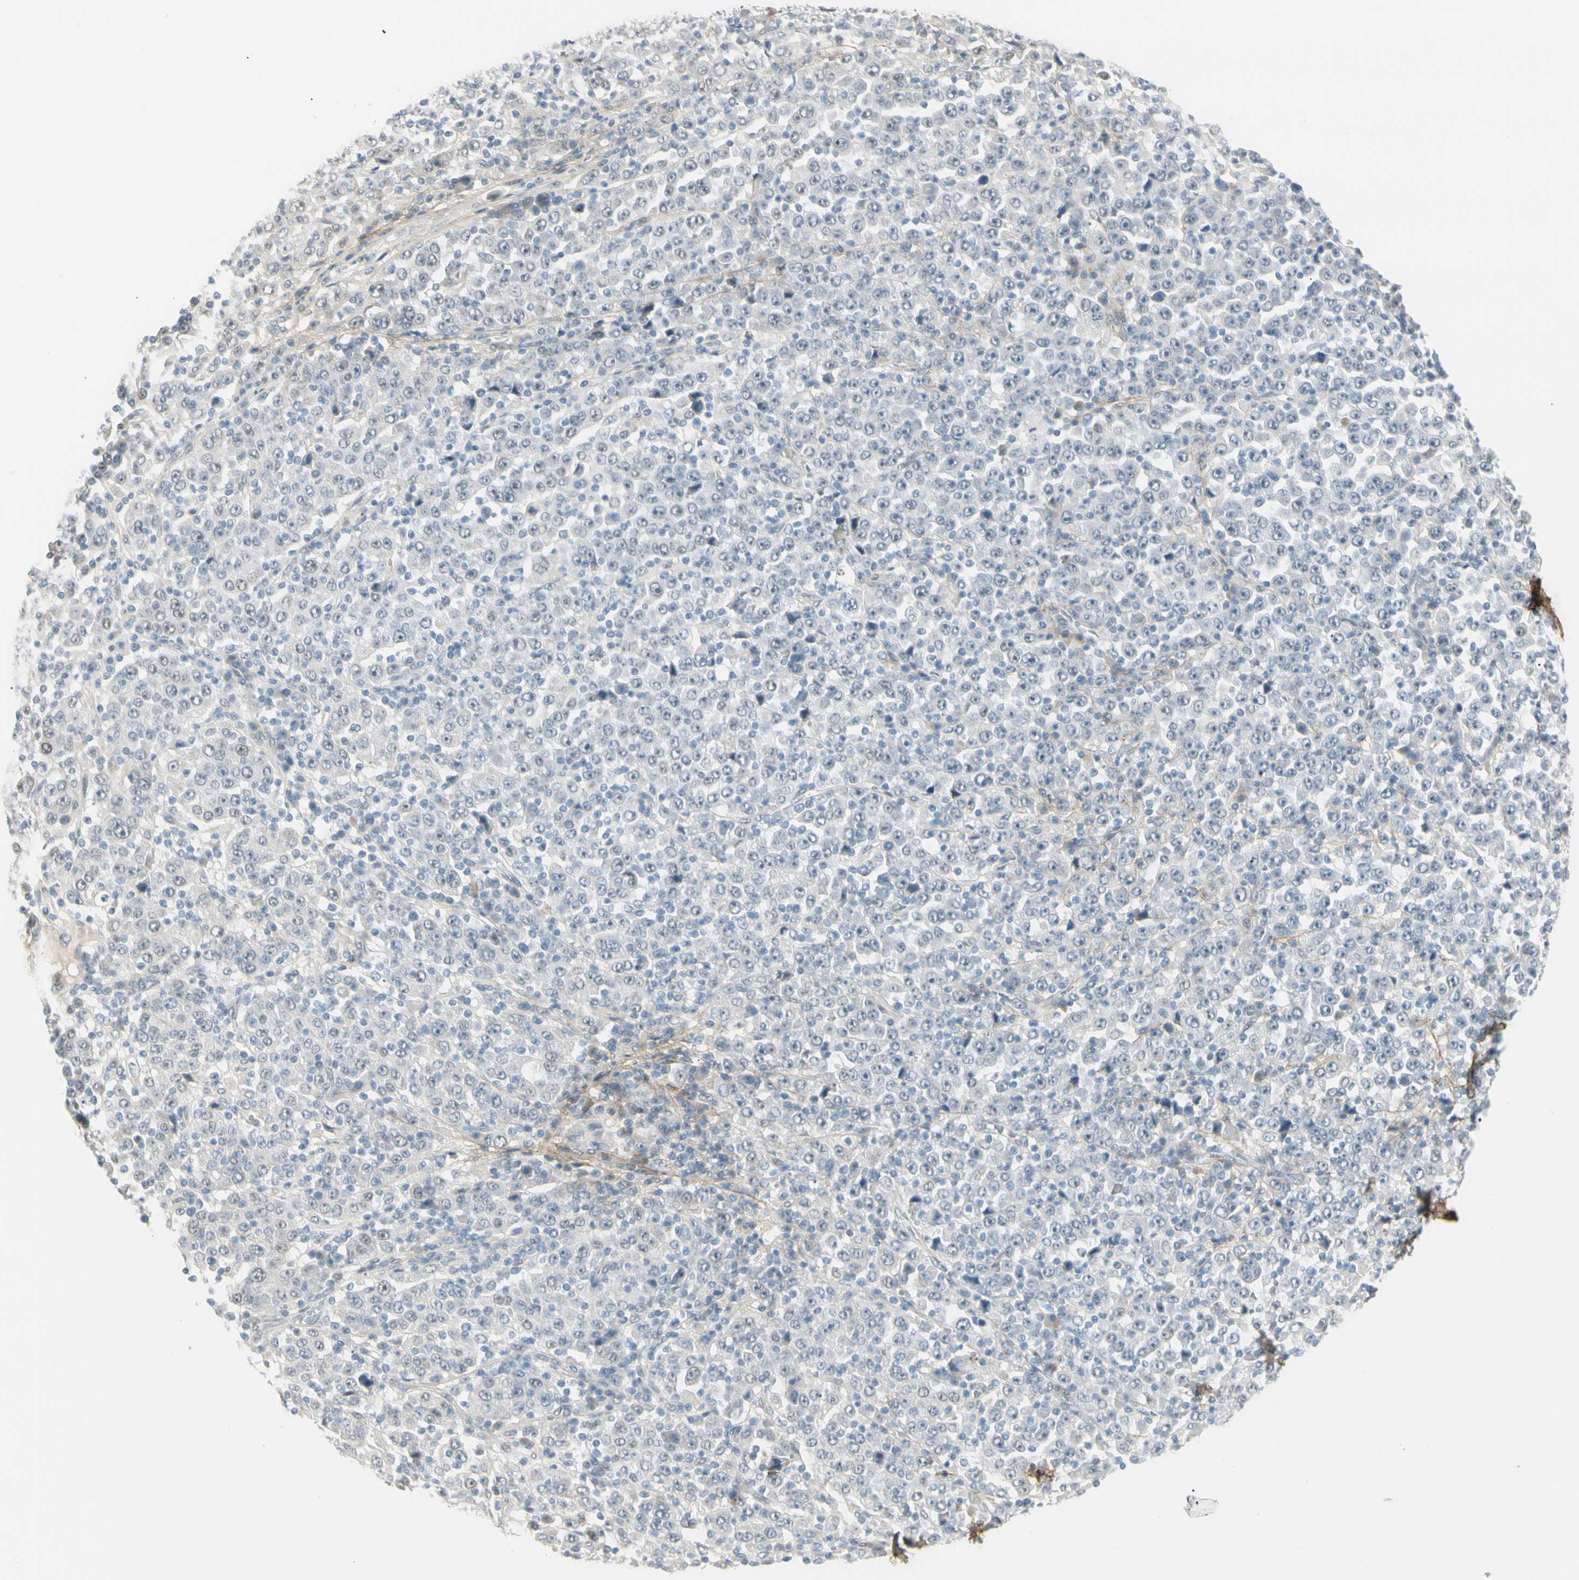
{"staining": {"intensity": "negative", "quantity": "none", "location": "none"}, "tissue": "stomach cancer", "cell_type": "Tumor cells", "image_type": "cancer", "snomed": [{"axis": "morphology", "description": "Normal tissue, NOS"}, {"axis": "morphology", "description": "Adenocarcinoma, NOS"}, {"axis": "topography", "description": "Stomach, upper"}, {"axis": "topography", "description": "Stomach"}], "caption": "Immunohistochemistry image of human stomach cancer stained for a protein (brown), which reveals no expression in tumor cells.", "gene": "ASPN", "patient": {"sex": "male", "age": 59}}